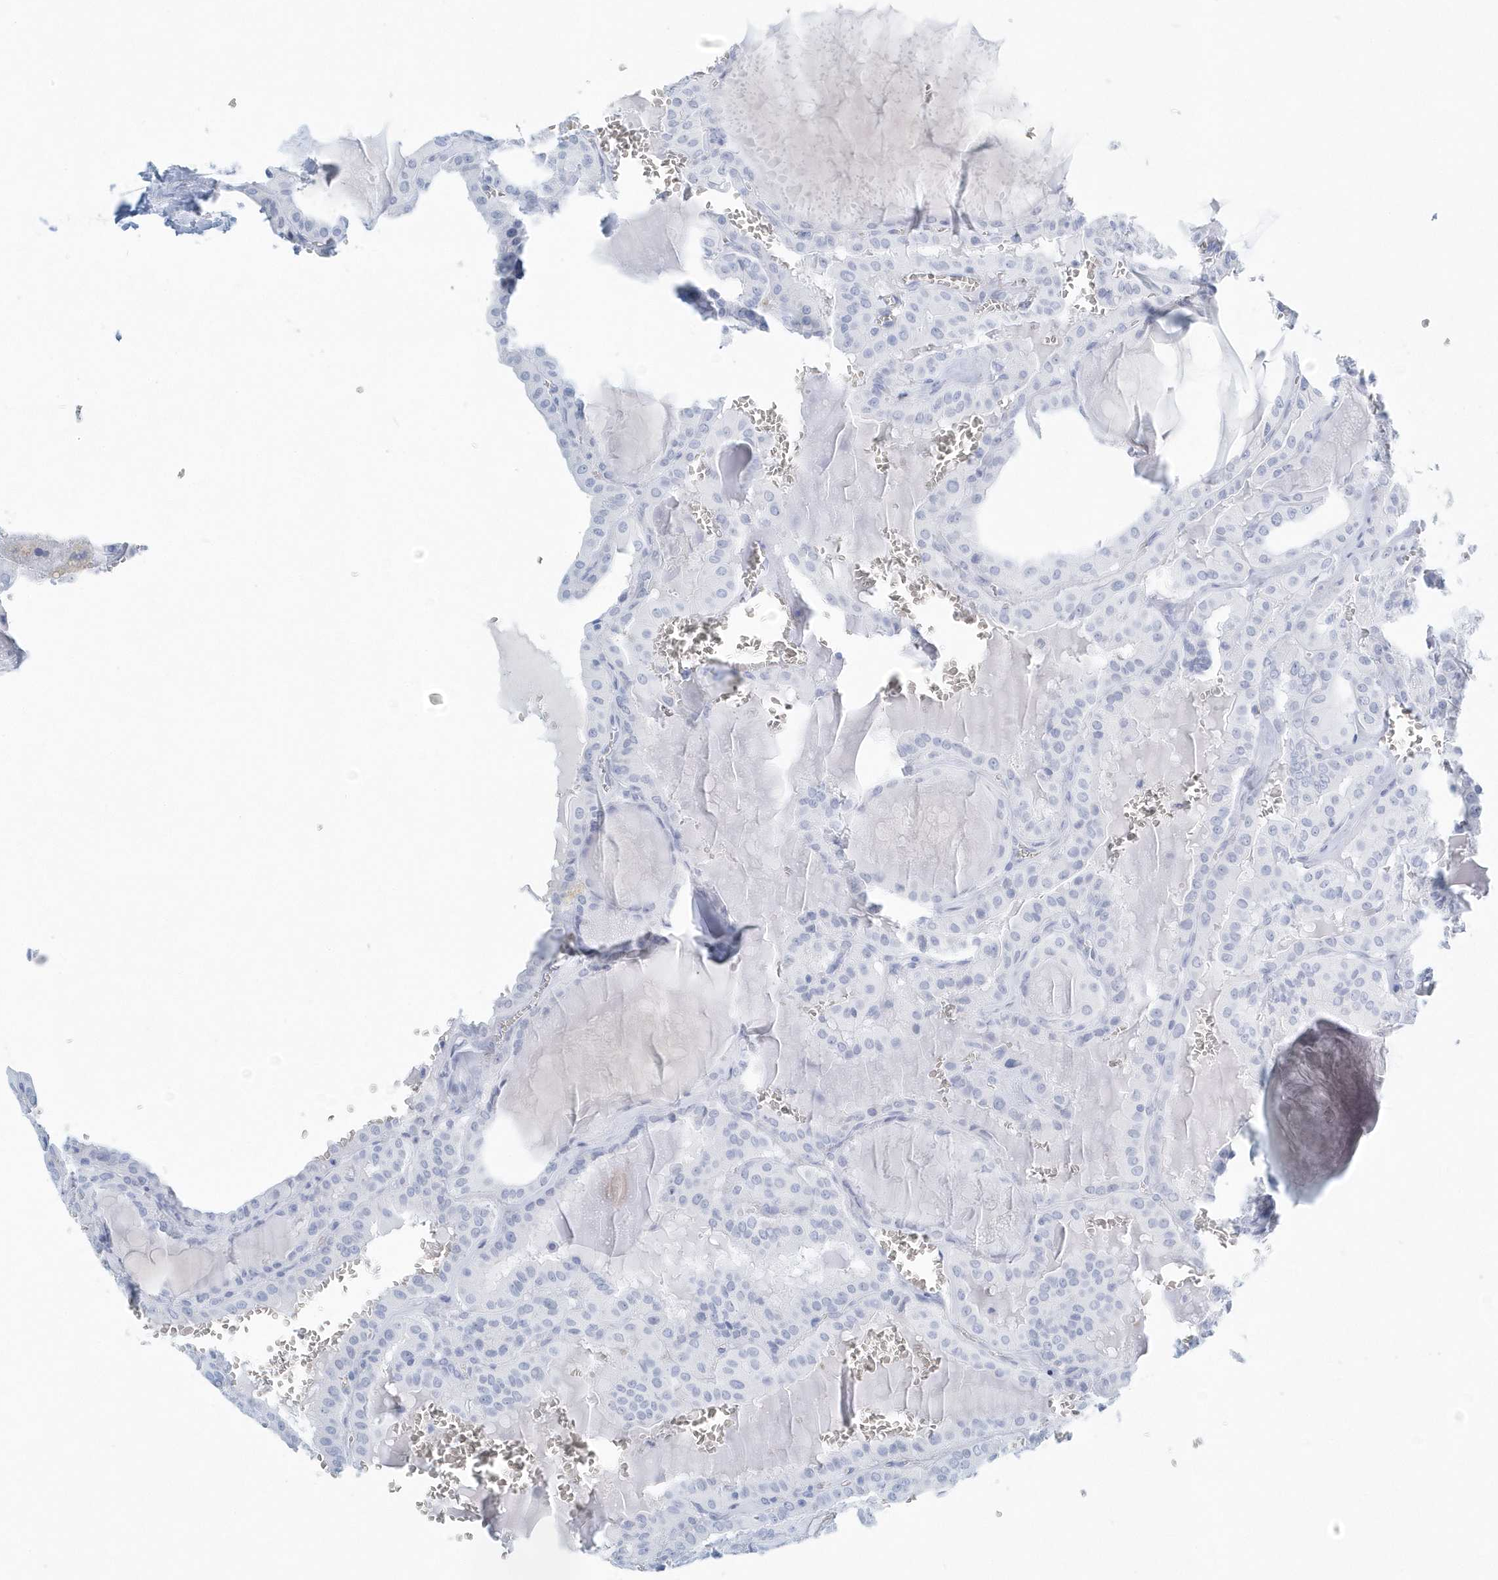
{"staining": {"intensity": "negative", "quantity": "none", "location": "none"}, "tissue": "thyroid cancer", "cell_type": "Tumor cells", "image_type": "cancer", "snomed": [{"axis": "morphology", "description": "Papillary adenocarcinoma, NOS"}, {"axis": "topography", "description": "Thyroid gland"}], "caption": "A photomicrograph of human thyroid cancer is negative for staining in tumor cells.", "gene": "PTPRO", "patient": {"sex": "male", "age": 52}}